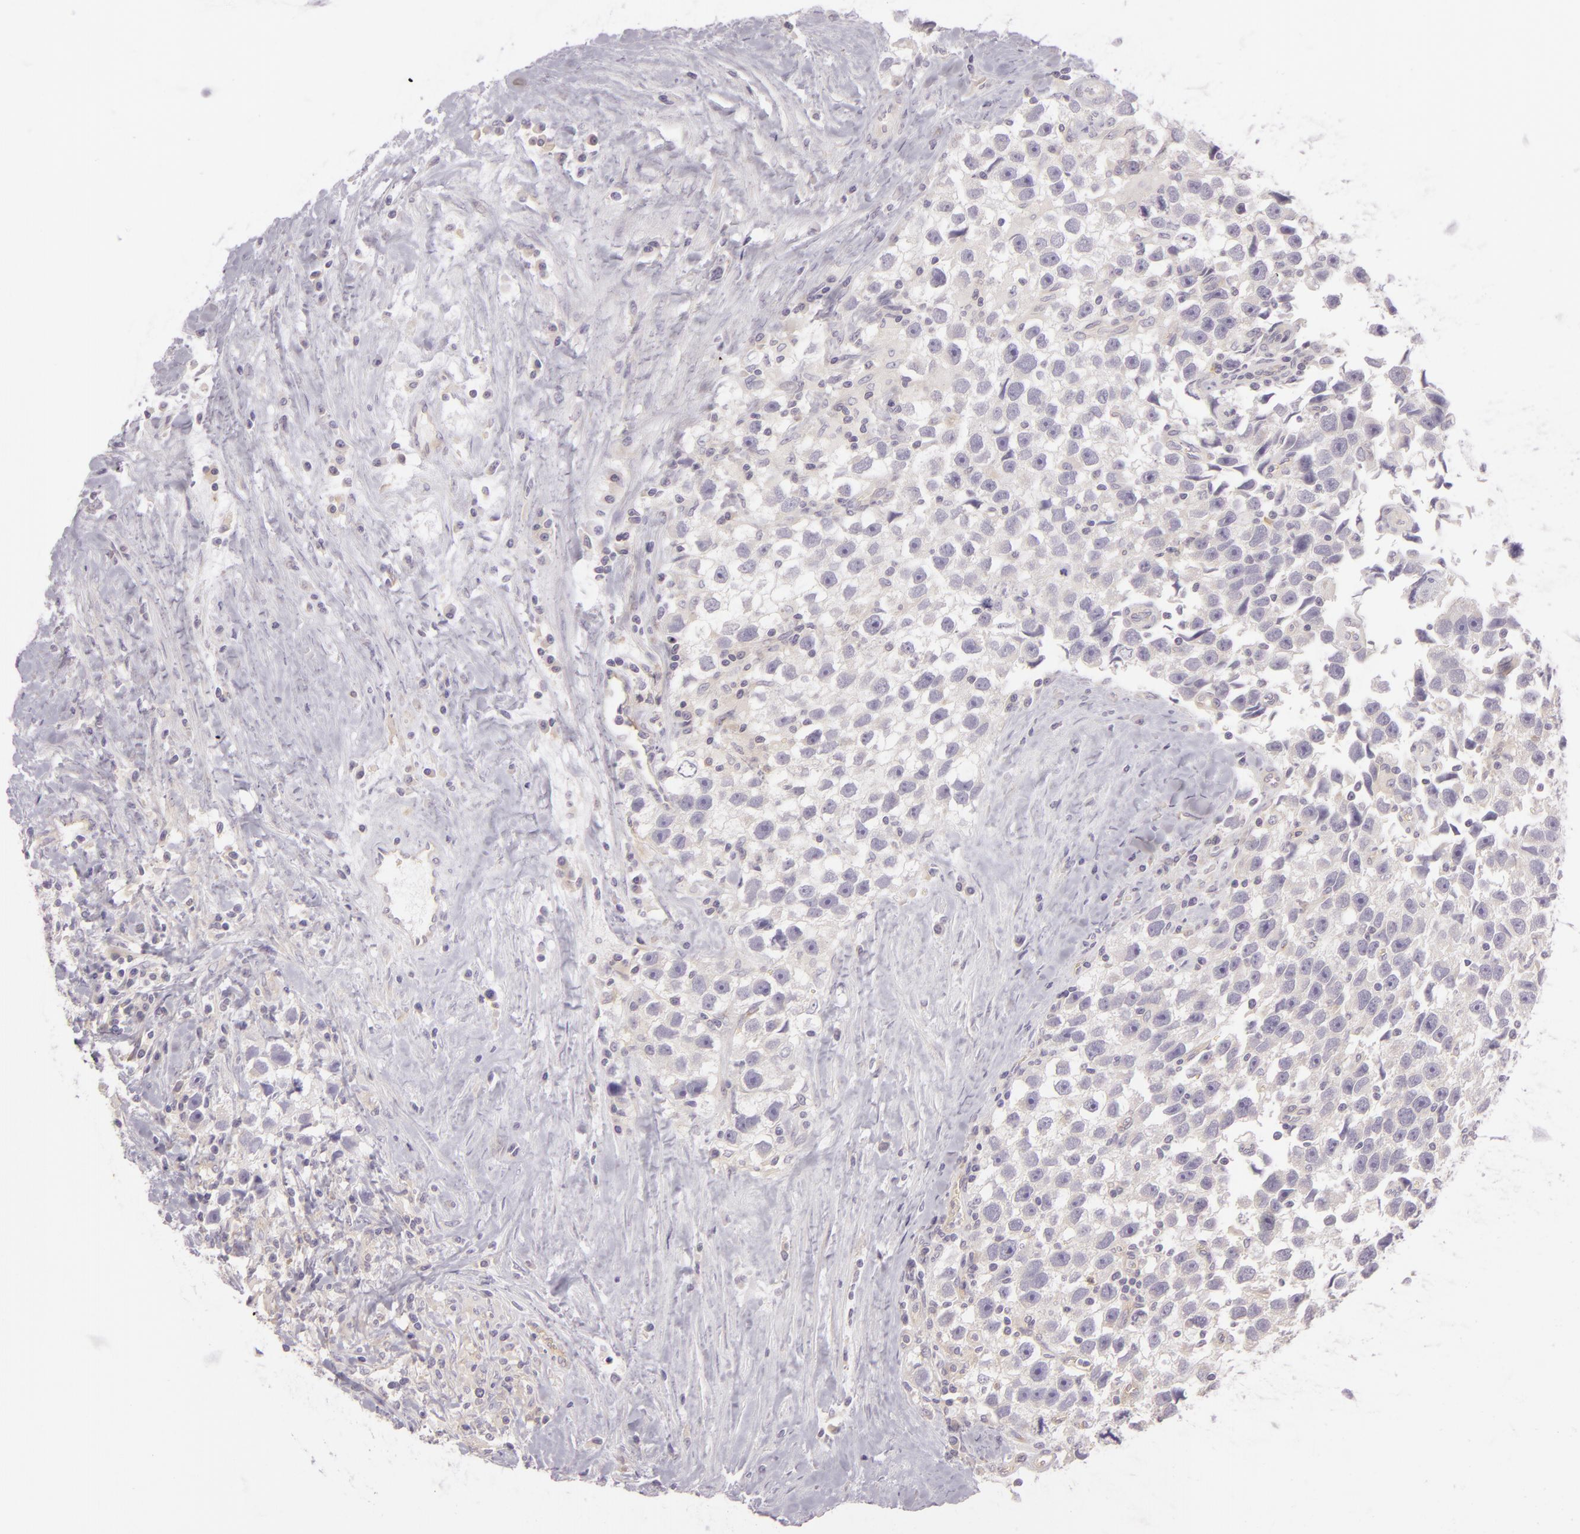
{"staining": {"intensity": "negative", "quantity": "none", "location": "none"}, "tissue": "testis cancer", "cell_type": "Tumor cells", "image_type": "cancer", "snomed": [{"axis": "morphology", "description": "Seminoma, NOS"}, {"axis": "topography", "description": "Testis"}], "caption": "A high-resolution micrograph shows IHC staining of testis seminoma, which shows no significant expression in tumor cells.", "gene": "ZC3H7B", "patient": {"sex": "male", "age": 43}}